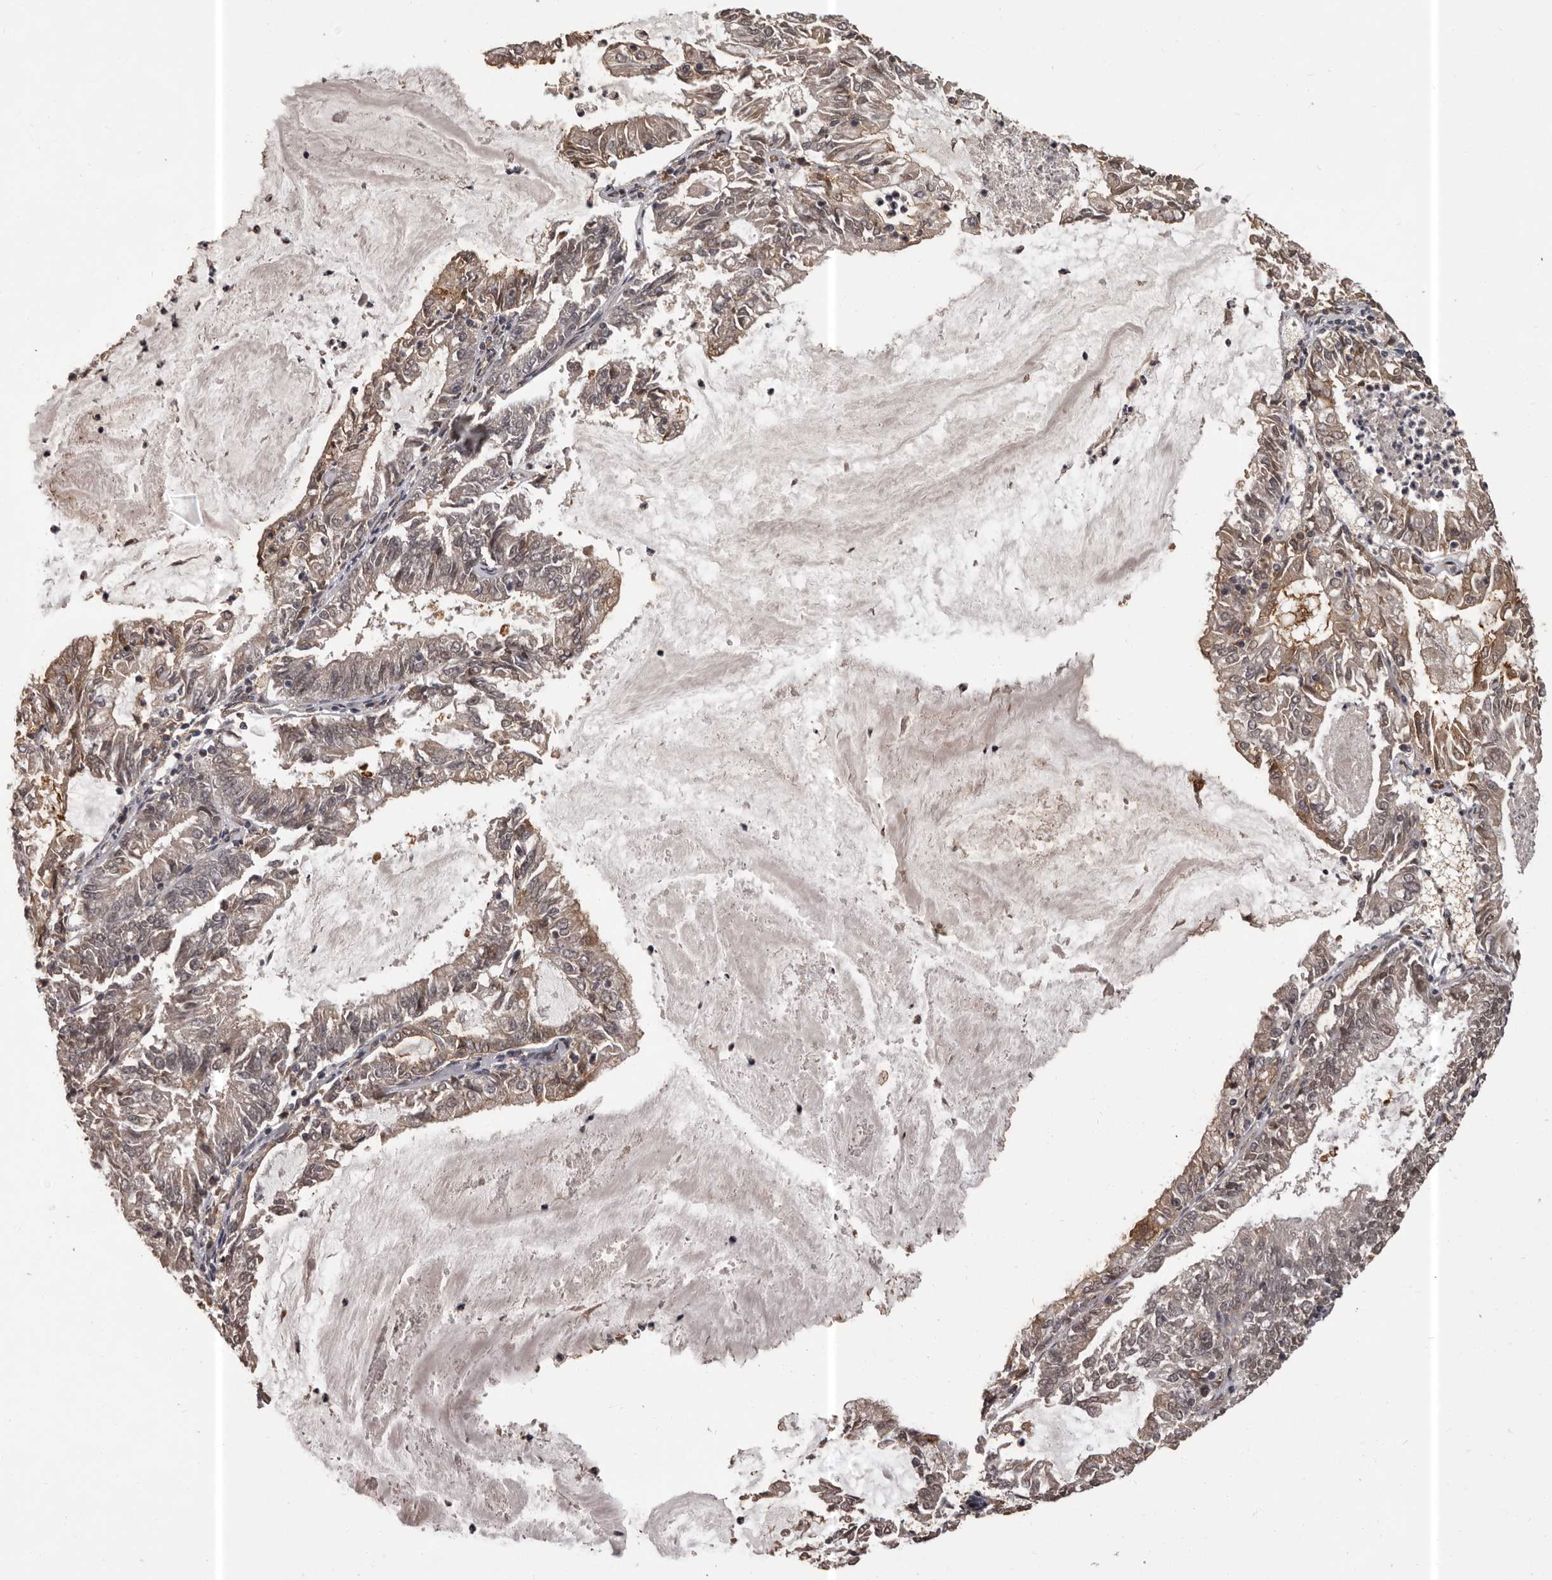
{"staining": {"intensity": "weak", "quantity": "25%-75%", "location": "cytoplasmic/membranous"}, "tissue": "endometrial cancer", "cell_type": "Tumor cells", "image_type": "cancer", "snomed": [{"axis": "morphology", "description": "Adenocarcinoma, NOS"}, {"axis": "topography", "description": "Endometrium"}], "caption": "Protein expression analysis of endometrial cancer (adenocarcinoma) demonstrates weak cytoplasmic/membranous expression in about 25%-75% of tumor cells. (DAB IHC with brightfield microscopy, high magnification).", "gene": "SLITRK6", "patient": {"sex": "female", "age": 57}}